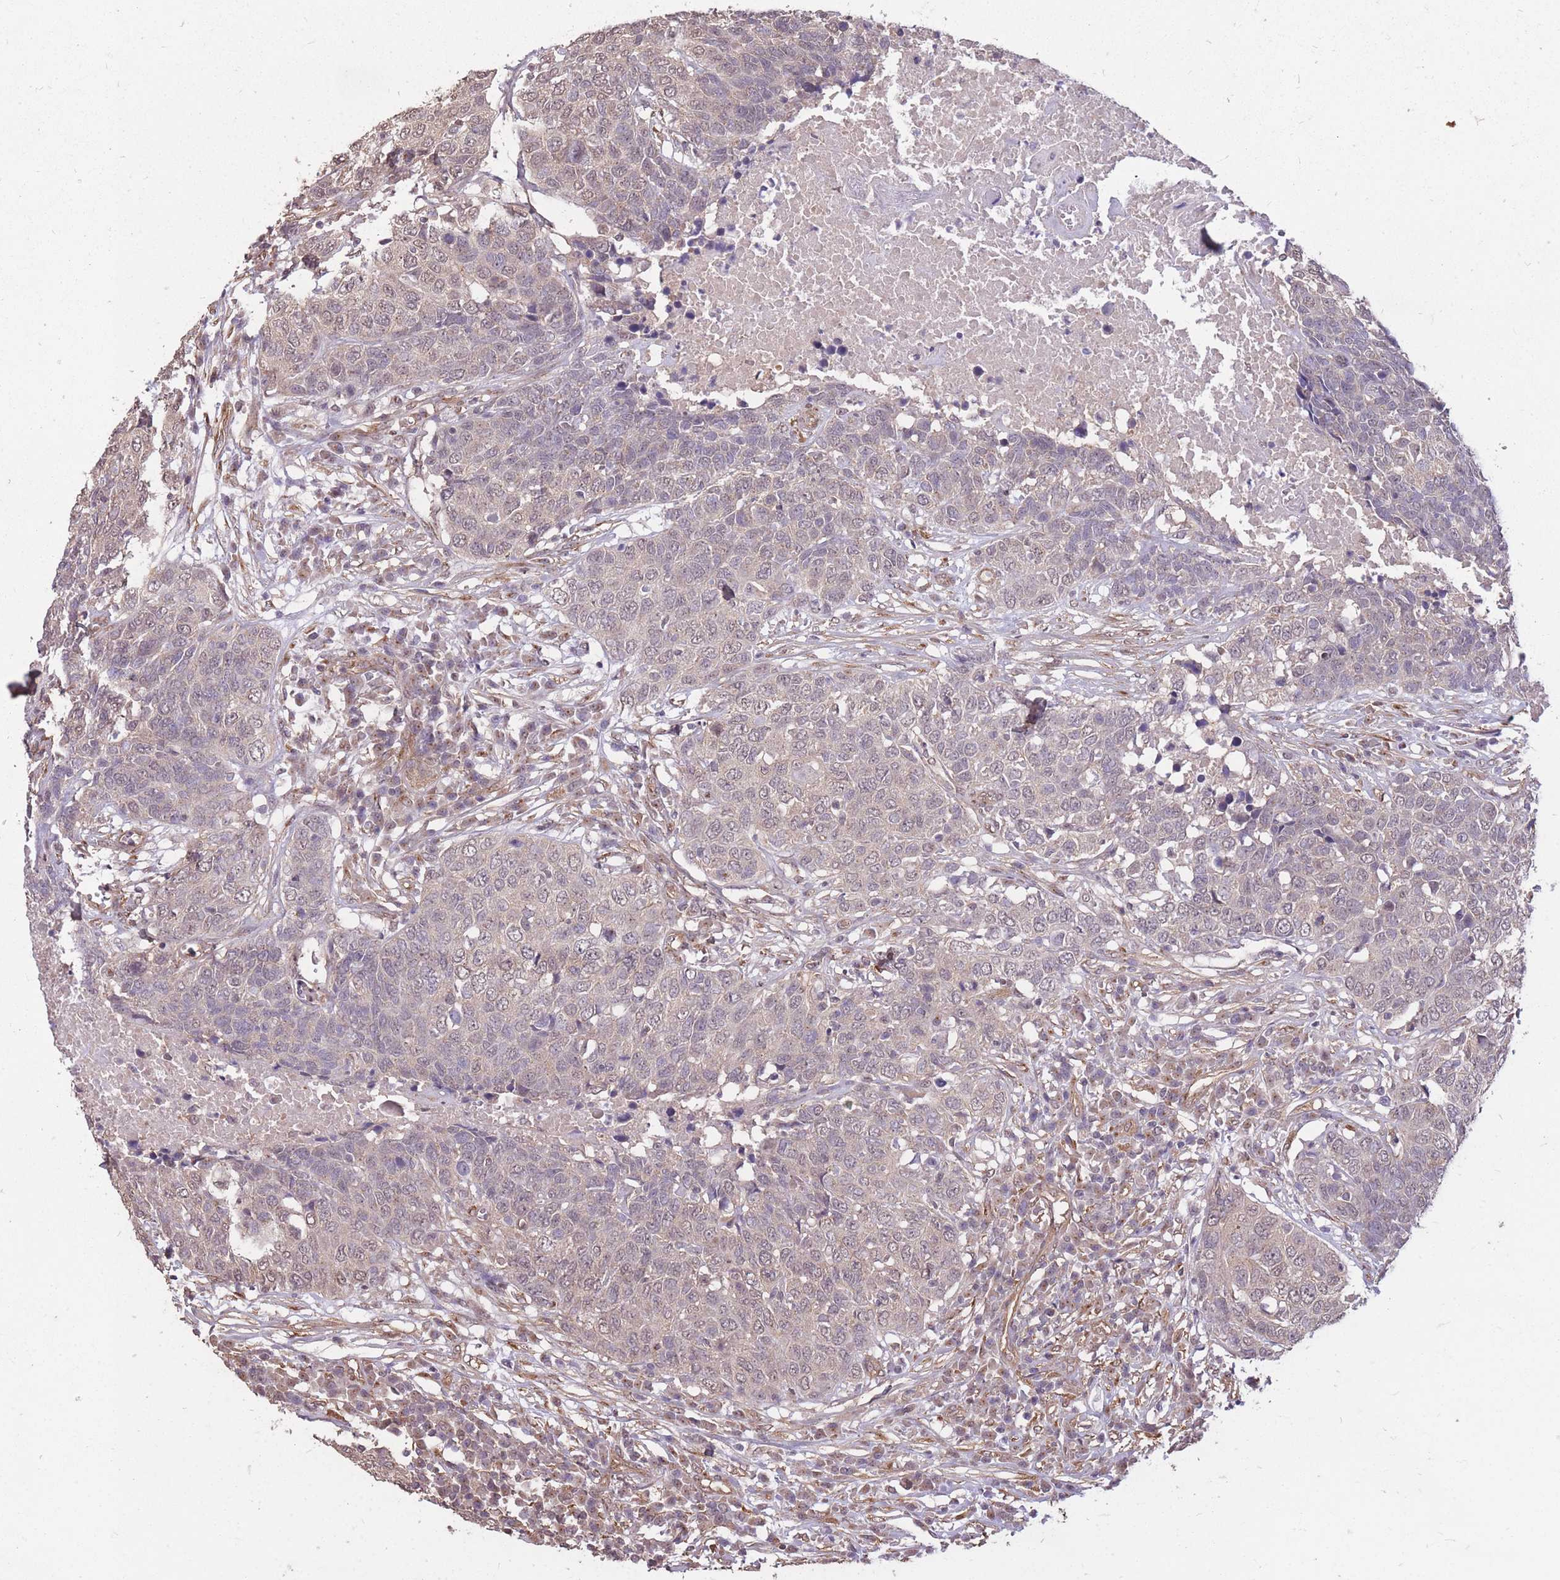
{"staining": {"intensity": "weak", "quantity": "<25%", "location": "nuclear"}, "tissue": "head and neck cancer", "cell_type": "Tumor cells", "image_type": "cancer", "snomed": [{"axis": "morphology", "description": "Squamous cell carcinoma, NOS"}, {"axis": "topography", "description": "Head-Neck"}], "caption": "A high-resolution micrograph shows immunohistochemistry staining of head and neck cancer, which exhibits no significant expression in tumor cells.", "gene": "DYNC1LI2", "patient": {"sex": "male", "age": 66}}